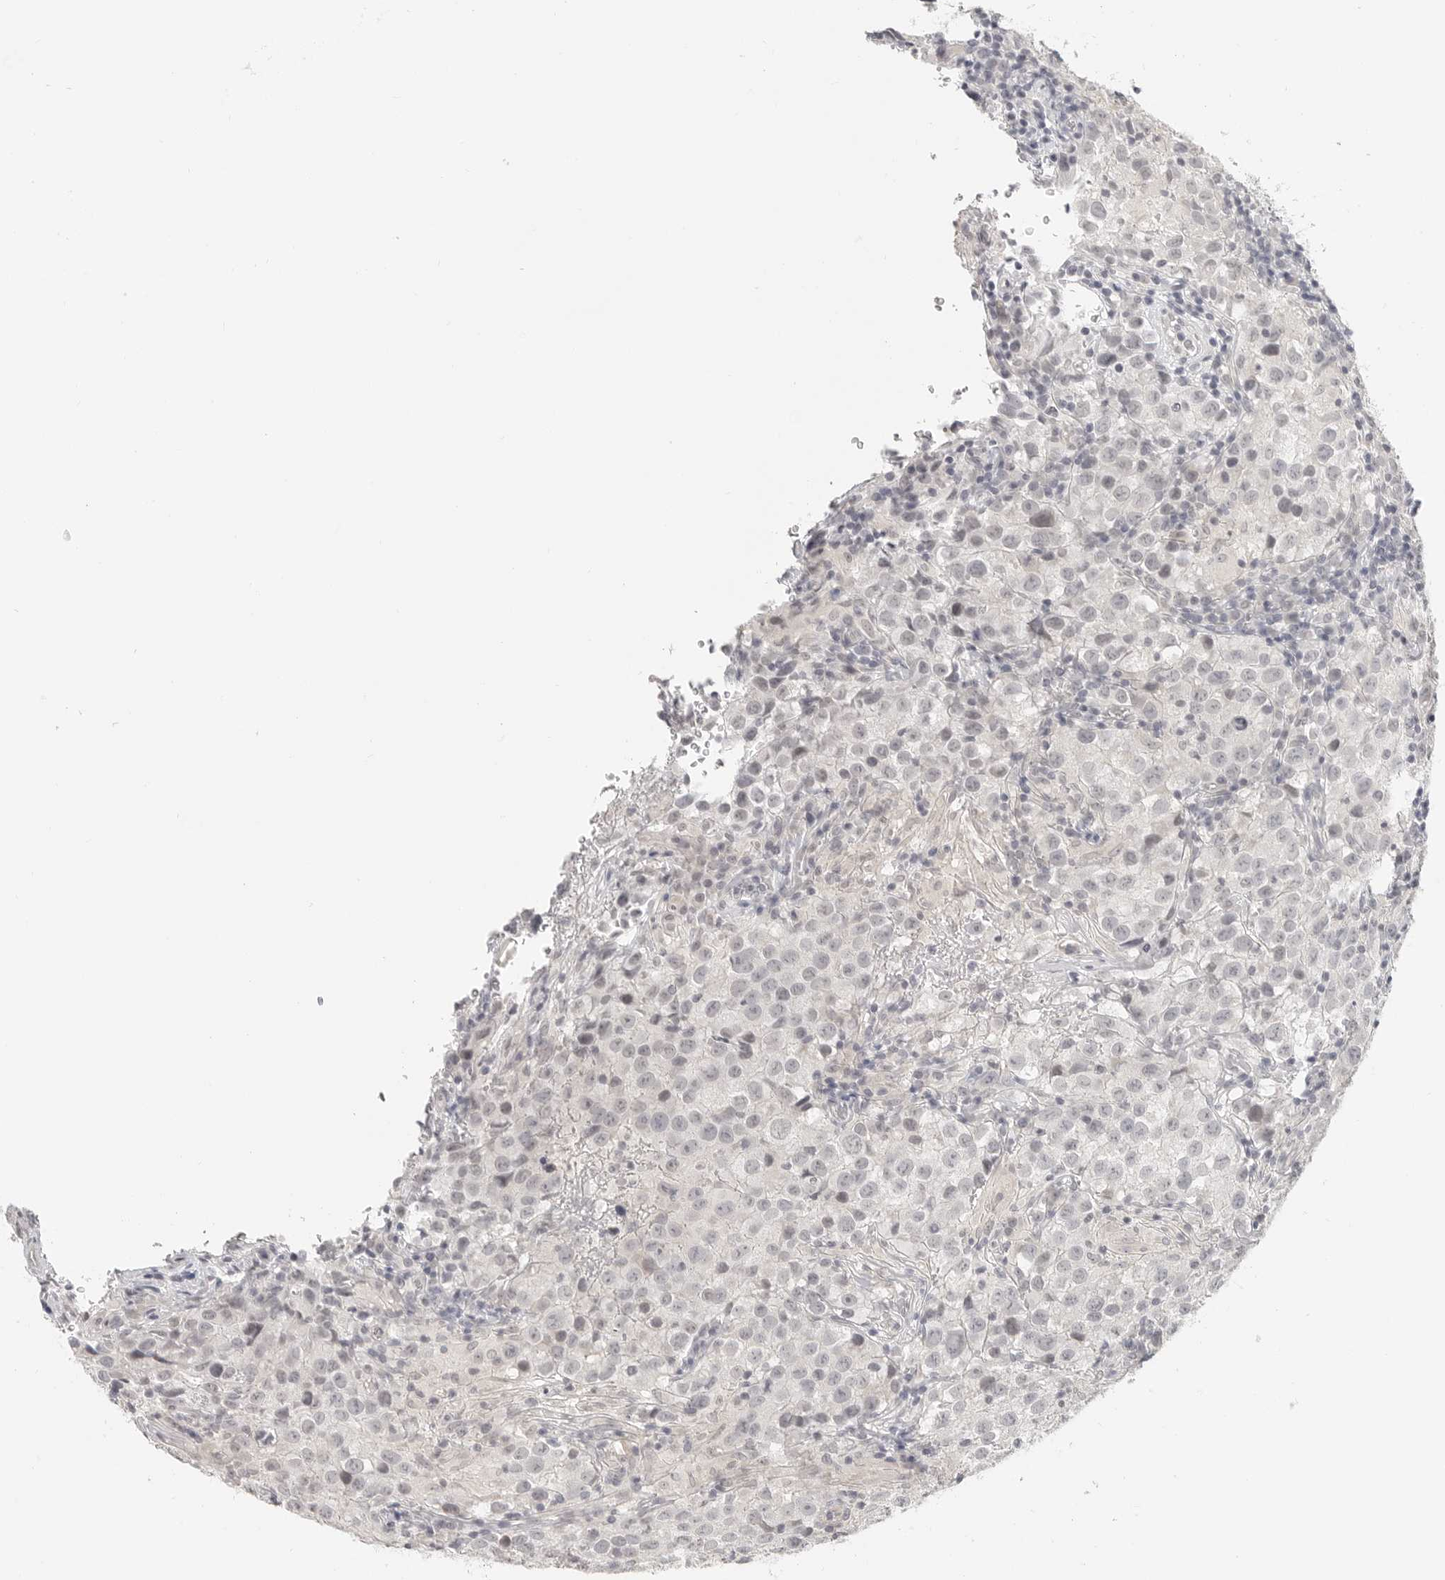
{"staining": {"intensity": "negative", "quantity": "none", "location": "none"}, "tissue": "testis cancer", "cell_type": "Tumor cells", "image_type": "cancer", "snomed": [{"axis": "morphology", "description": "Seminoma, NOS"}, {"axis": "morphology", "description": "Carcinoma, Embryonal, NOS"}, {"axis": "topography", "description": "Testis"}], "caption": "A histopathology image of human testis cancer is negative for staining in tumor cells.", "gene": "KLK11", "patient": {"sex": "male", "age": 43}}